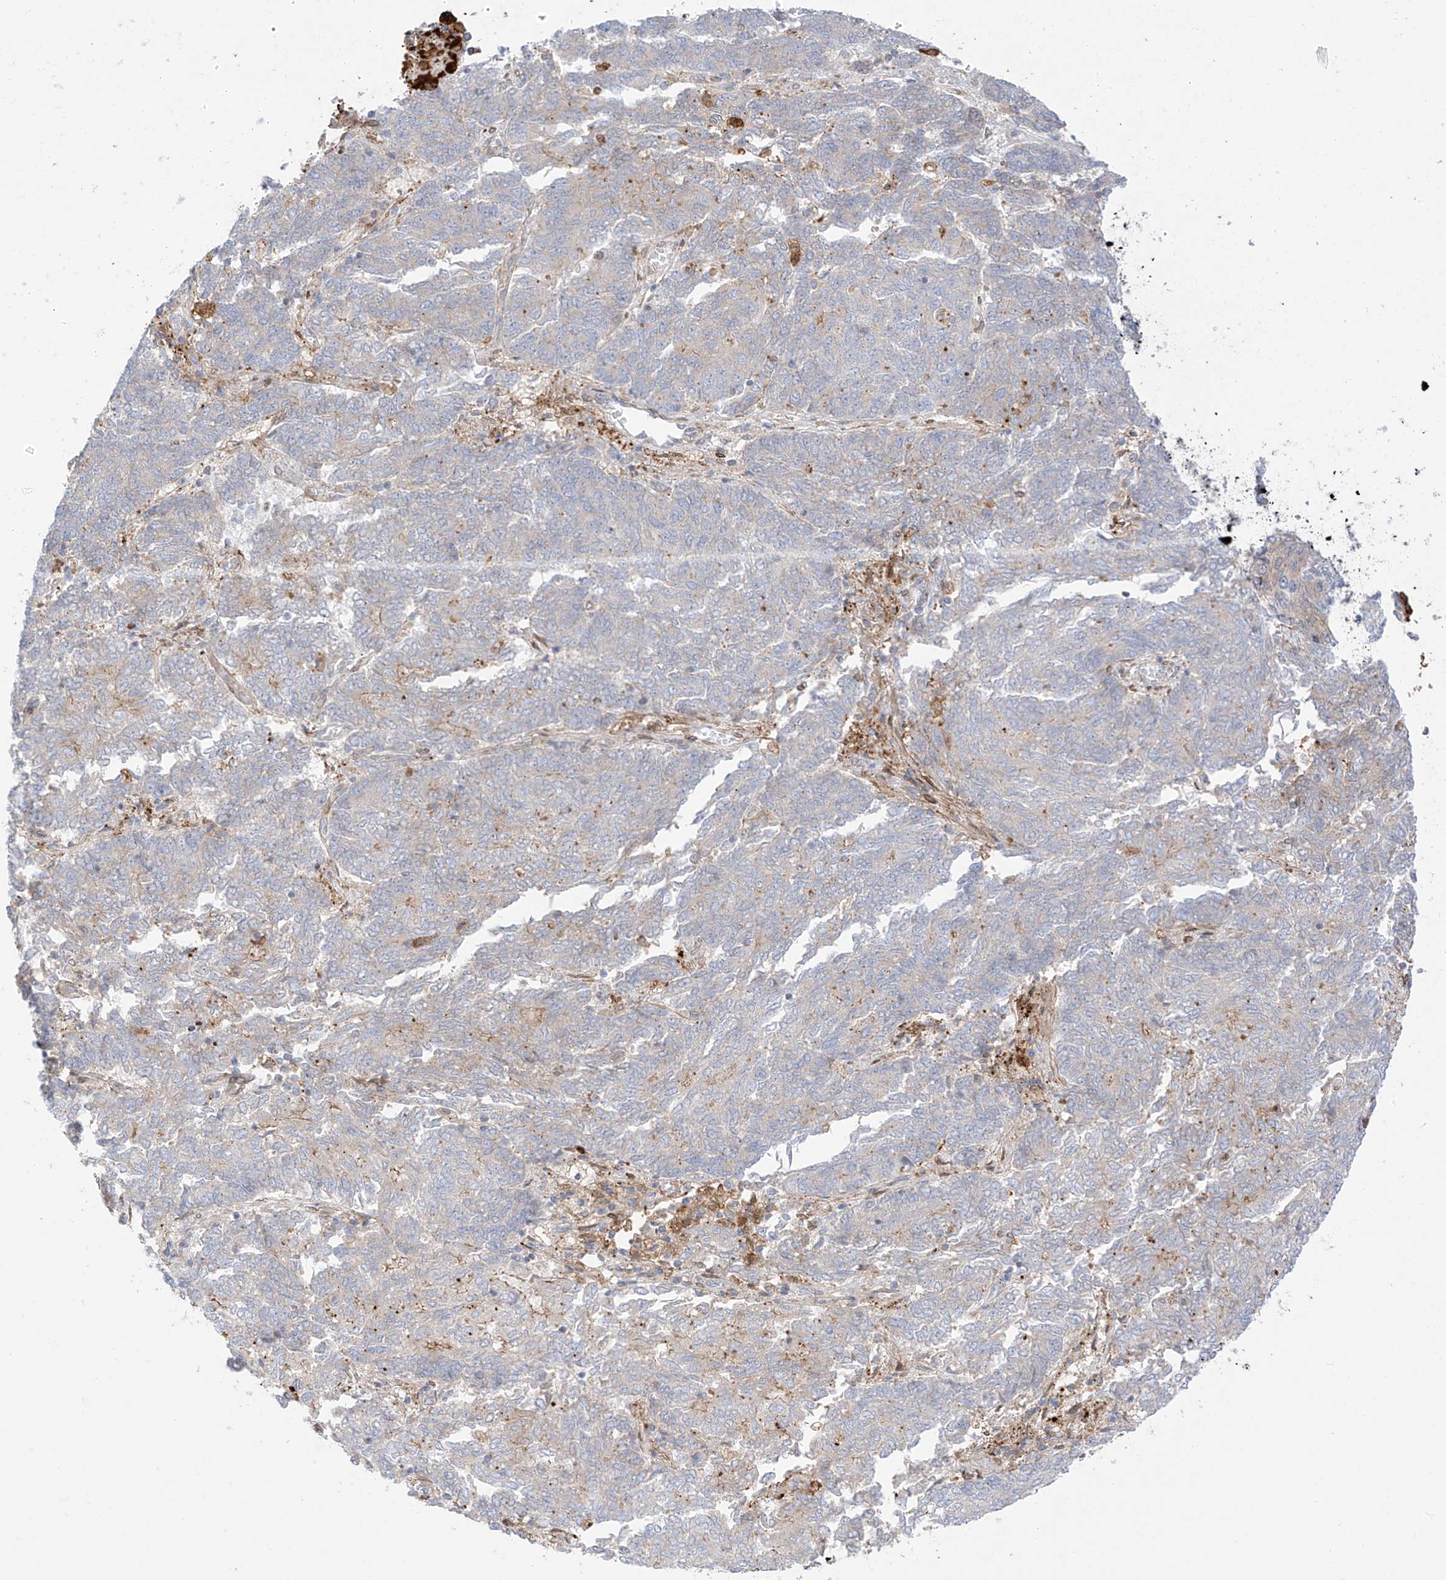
{"staining": {"intensity": "weak", "quantity": "<25%", "location": "cytoplasmic/membranous"}, "tissue": "endometrial cancer", "cell_type": "Tumor cells", "image_type": "cancer", "snomed": [{"axis": "morphology", "description": "Adenocarcinoma, NOS"}, {"axis": "topography", "description": "Endometrium"}], "caption": "High power microscopy photomicrograph of an IHC photomicrograph of endometrial cancer, revealing no significant expression in tumor cells.", "gene": "PCYOX1", "patient": {"sex": "female", "age": 80}}